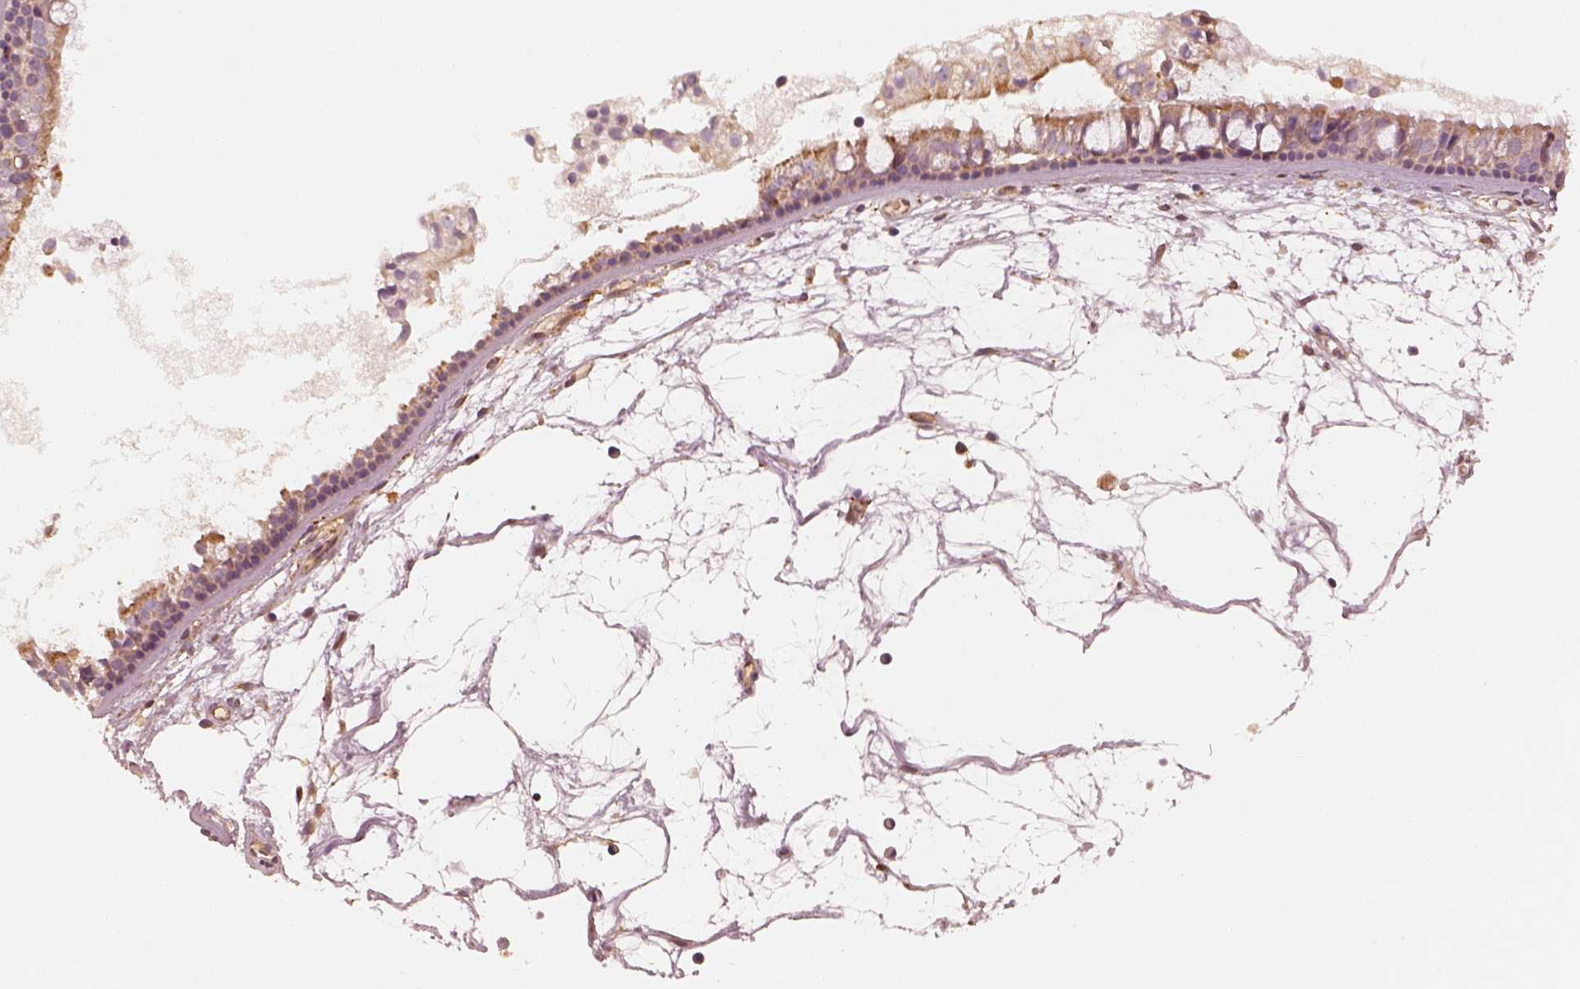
{"staining": {"intensity": "moderate", "quantity": ">75%", "location": "cytoplasmic/membranous"}, "tissue": "nasopharynx", "cell_type": "Respiratory epithelial cells", "image_type": "normal", "snomed": [{"axis": "morphology", "description": "Normal tissue, NOS"}, {"axis": "topography", "description": "Nasopharynx"}], "caption": "Immunohistochemistry (IHC) of benign human nasopharynx displays medium levels of moderate cytoplasmic/membranous expression in approximately >75% of respiratory epithelial cells.", "gene": "FSCN1", "patient": {"sex": "female", "age": 68}}